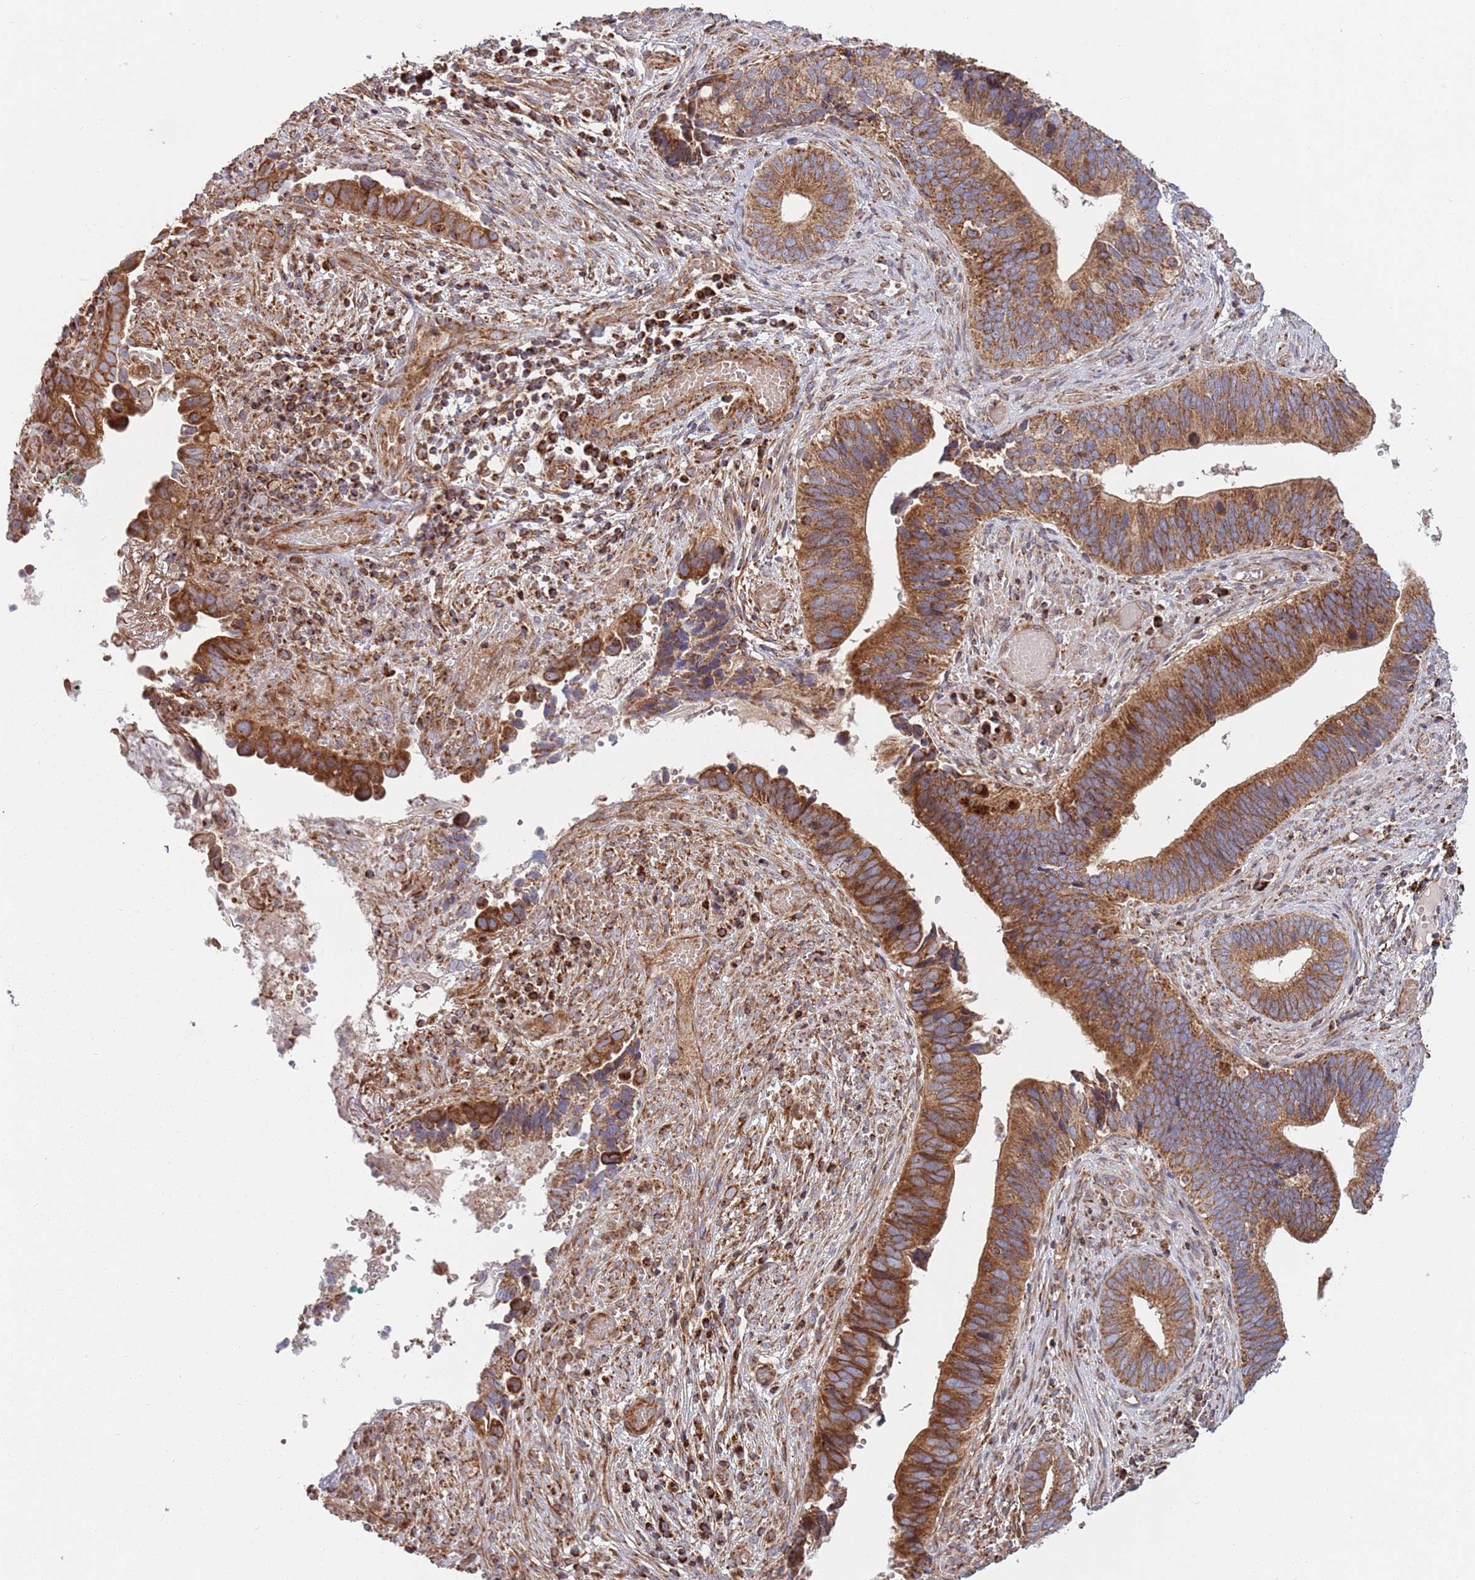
{"staining": {"intensity": "strong", "quantity": ">75%", "location": "cytoplasmic/membranous"}, "tissue": "cervical cancer", "cell_type": "Tumor cells", "image_type": "cancer", "snomed": [{"axis": "morphology", "description": "Adenocarcinoma, NOS"}, {"axis": "topography", "description": "Cervix"}], "caption": "Brown immunohistochemical staining in human cervical cancer exhibits strong cytoplasmic/membranous expression in about >75% of tumor cells.", "gene": "ATP5PD", "patient": {"sex": "female", "age": 42}}